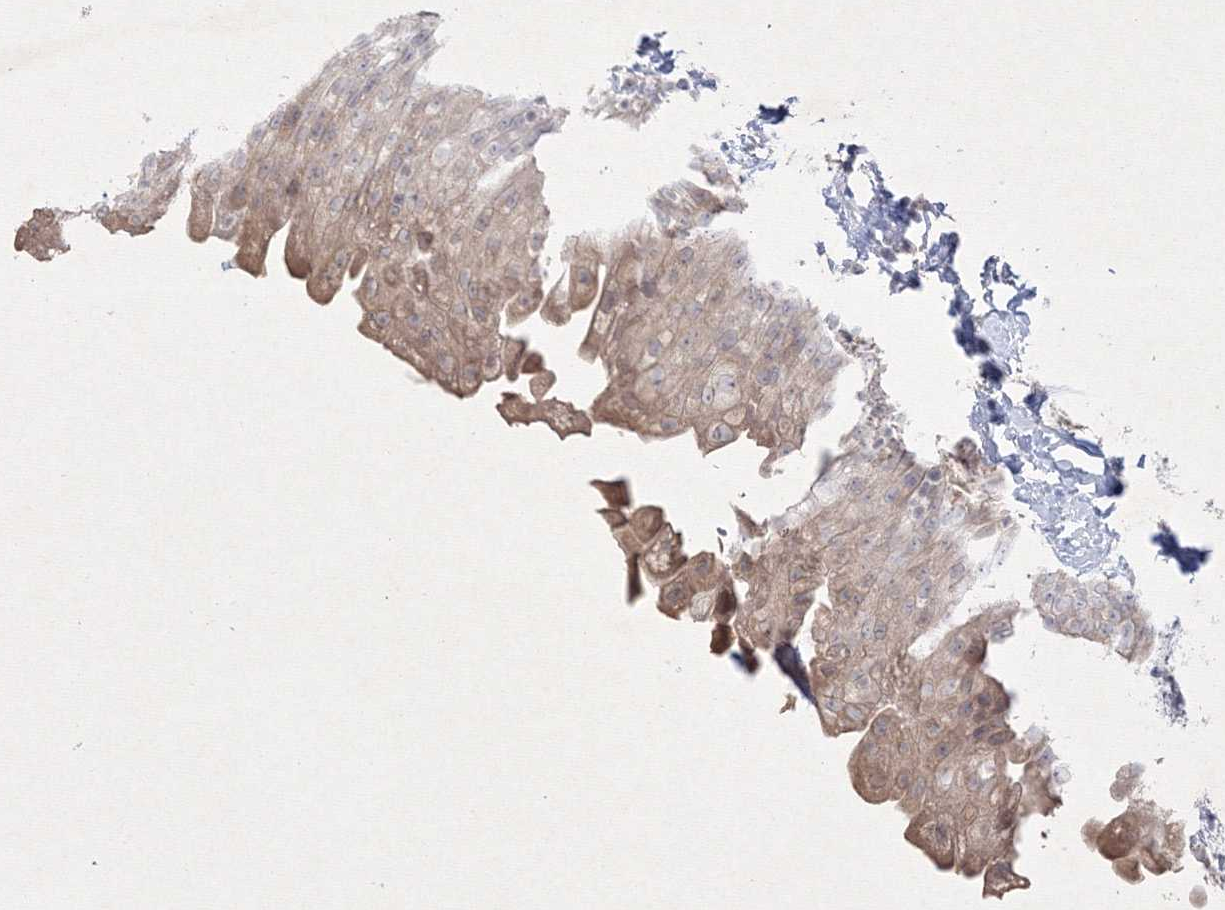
{"staining": {"intensity": "moderate", "quantity": ">75%", "location": "cytoplasmic/membranous"}, "tissue": "urinary bladder", "cell_type": "Urothelial cells", "image_type": "normal", "snomed": [{"axis": "morphology", "description": "Normal tissue, NOS"}, {"axis": "topography", "description": "Urinary bladder"}], "caption": "A micrograph of urinary bladder stained for a protein demonstrates moderate cytoplasmic/membranous brown staining in urothelial cells.", "gene": "NXPE3", "patient": {"sex": "female", "age": 27}}